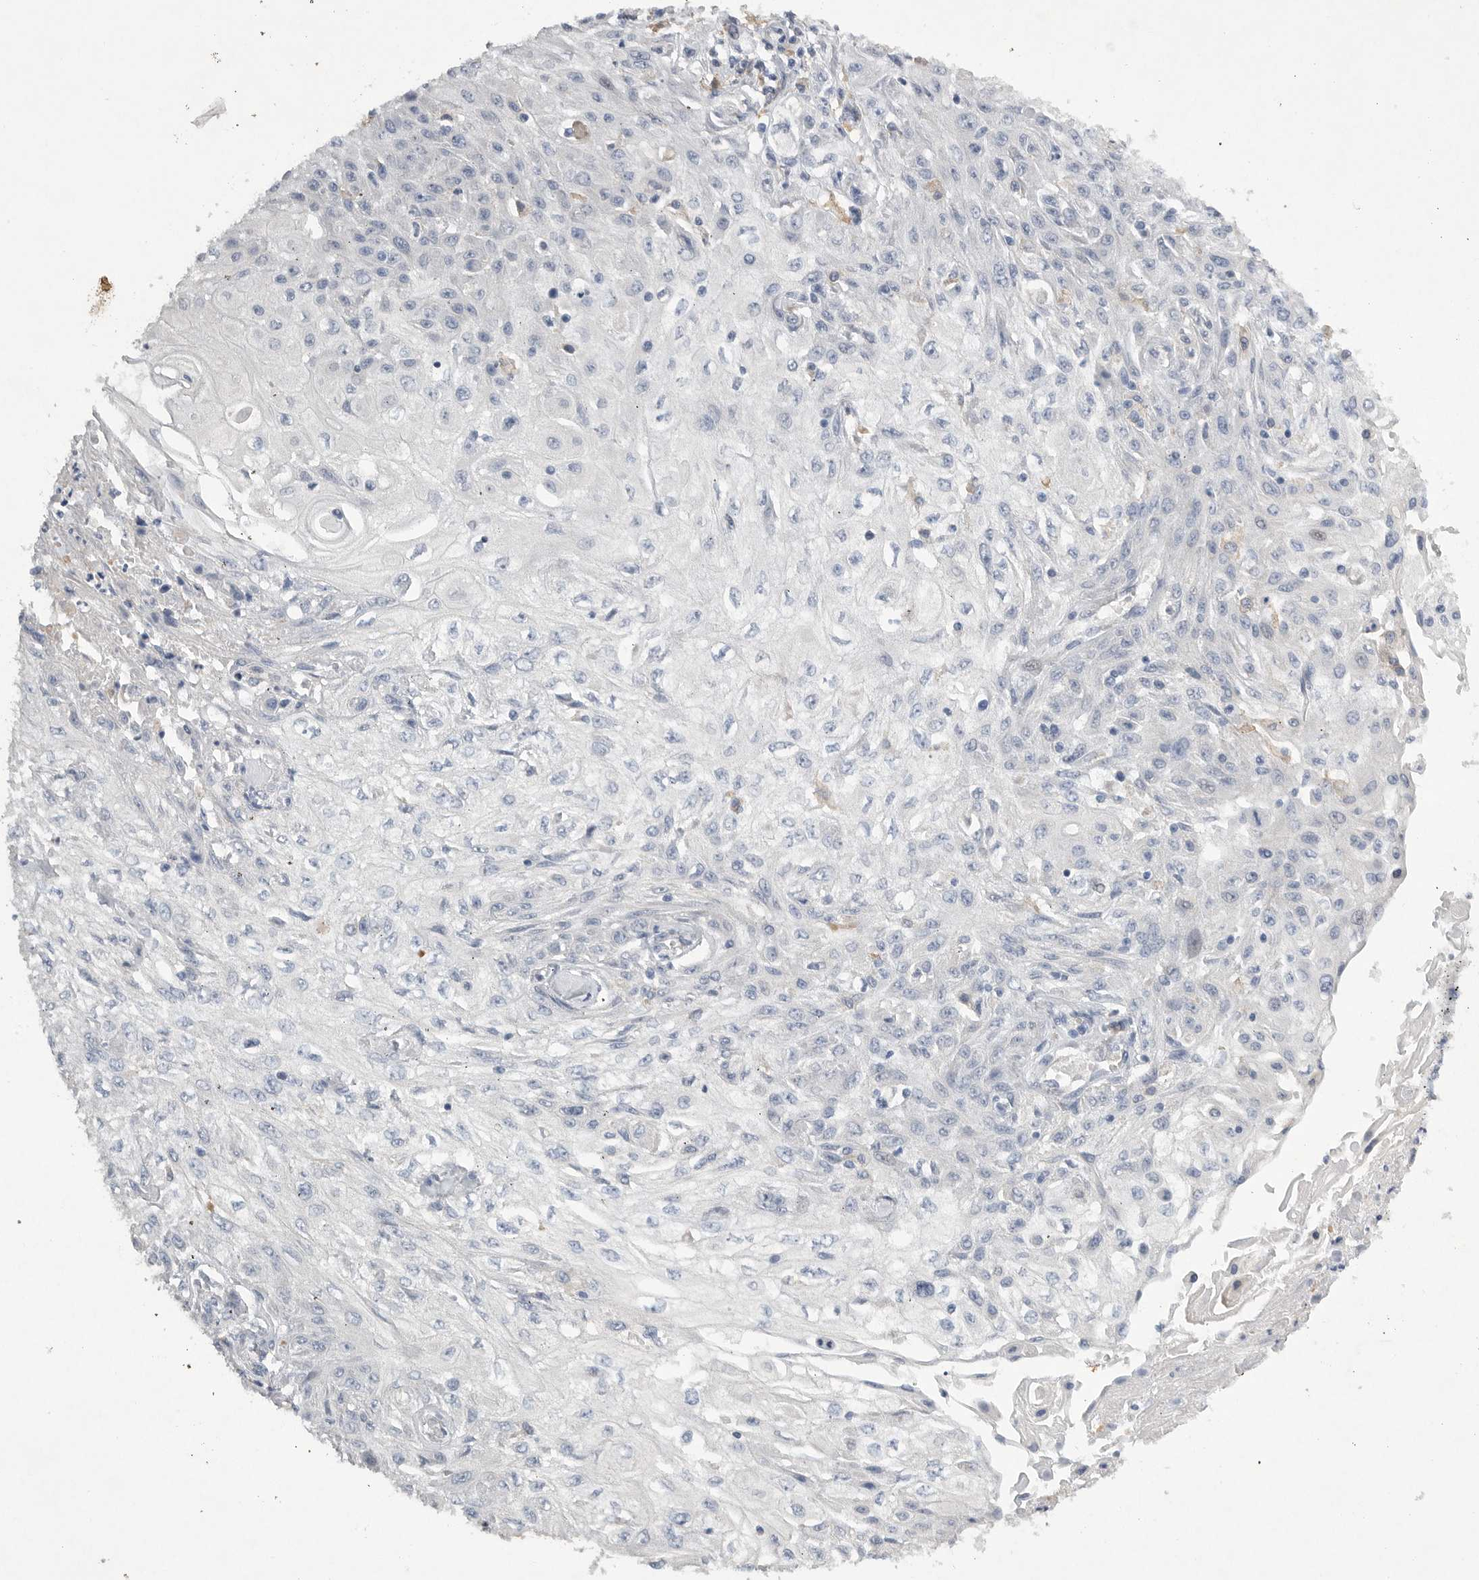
{"staining": {"intensity": "negative", "quantity": "none", "location": "none"}, "tissue": "skin cancer", "cell_type": "Tumor cells", "image_type": "cancer", "snomed": [{"axis": "morphology", "description": "Squamous cell carcinoma, NOS"}, {"axis": "morphology", "description": "Squamous cell carcinoma, metastatic, NOS"}, {"axis": "topography", "description": "Skin"}, {"axis": "topography", "description": "Lymph node"}], "caption": "Photomicrograph shows no protein positivity in tumor cells of skin metastatic squamous cell carcinoma tissue.", "gene": "EDEM3", "patient": {"sex": "male", "age": 75}}